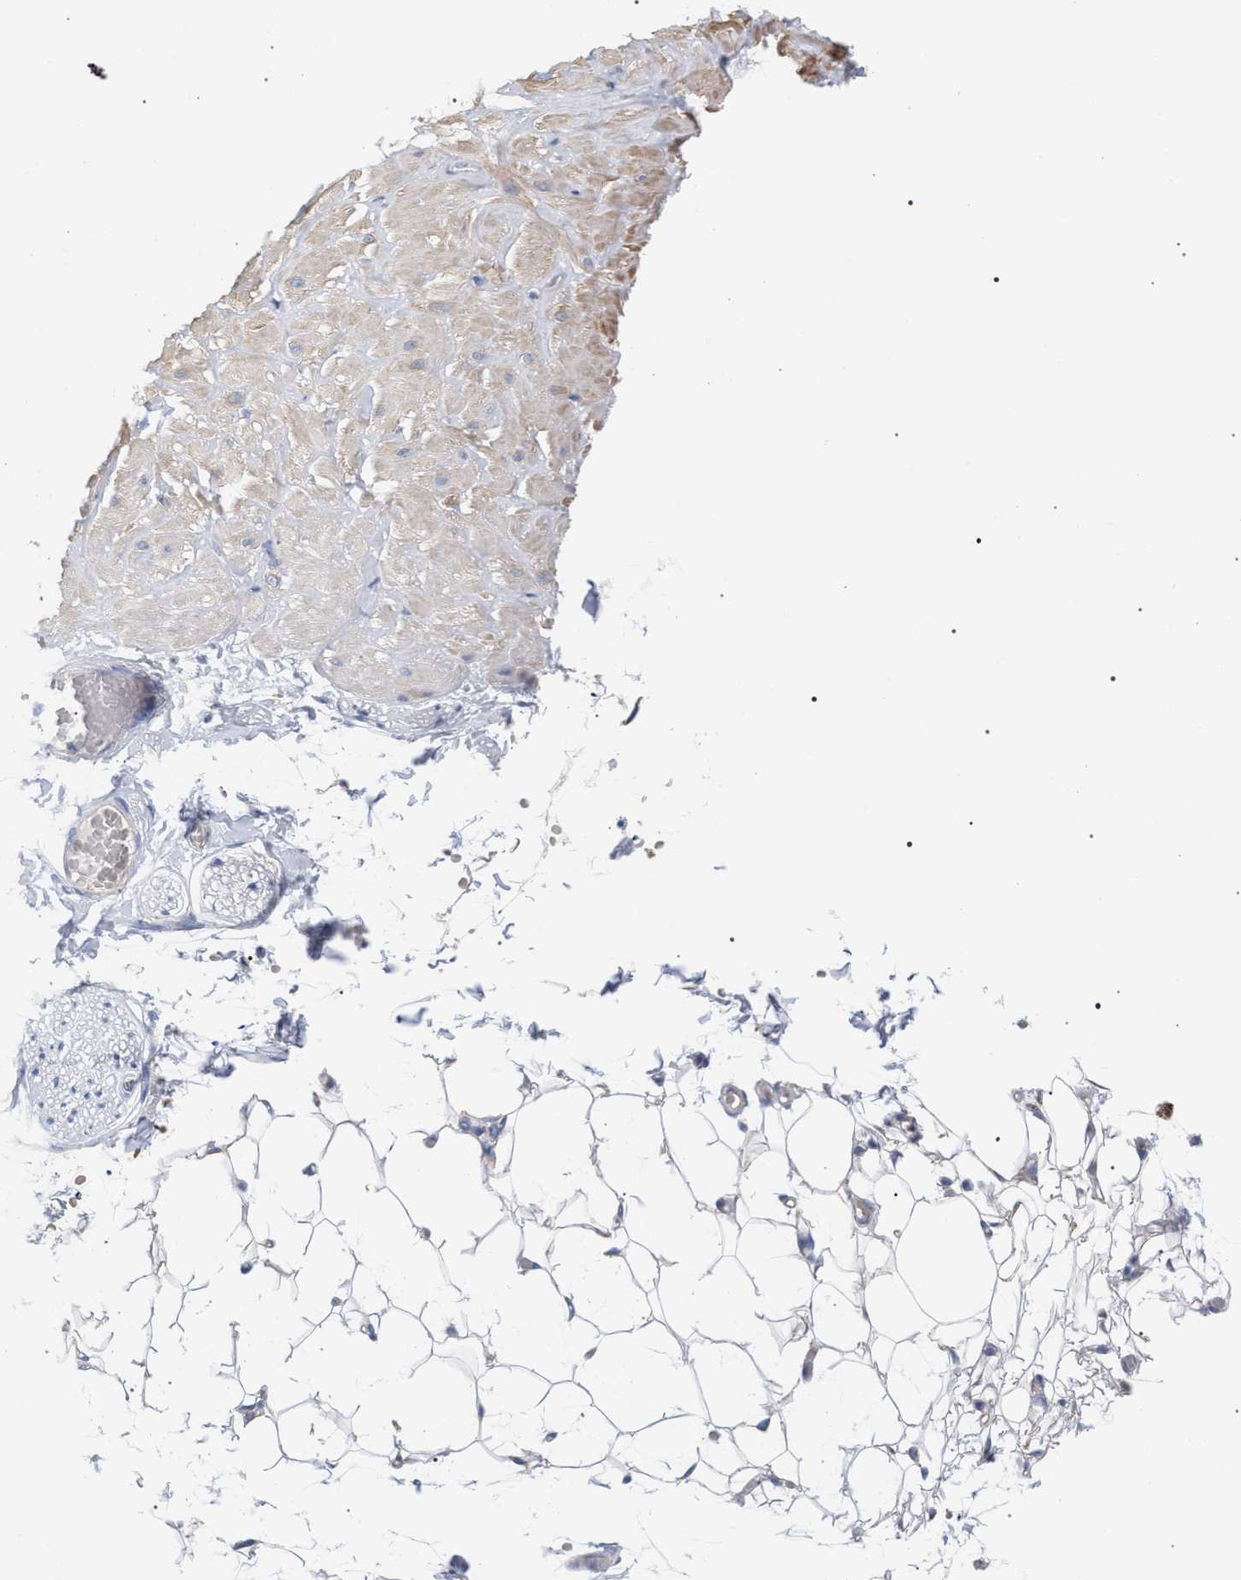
{"staining": {"intensity": "negative", "quantity": "none", "location": "none"}, "tissue": "adipose tissue", "cell_type": "Adipocytes", "image_type": "normal", "snomed": [{"axis": "morphology", "description": "Normal tissue, NOS"}, {"axis": "topography", "description": "Adipose tissue"}, {"axis": "topography", "description": "Vascular tissue"}, {"axis": "topography", "description": "Peripheral nerve tissue"}], "caption": "An immunohistochemistry micrograph of unremarkable adipose tissue is shown. There is no staining in adipocytes of adipose tissue. (Stains: DAB immunohistochemistry (IHC) with hematoxylin counter stain, Microscopy: brightfield microscopy at high magnification).", "gene": "ECI2", "patient": {"sex": "male", "age": 25}}